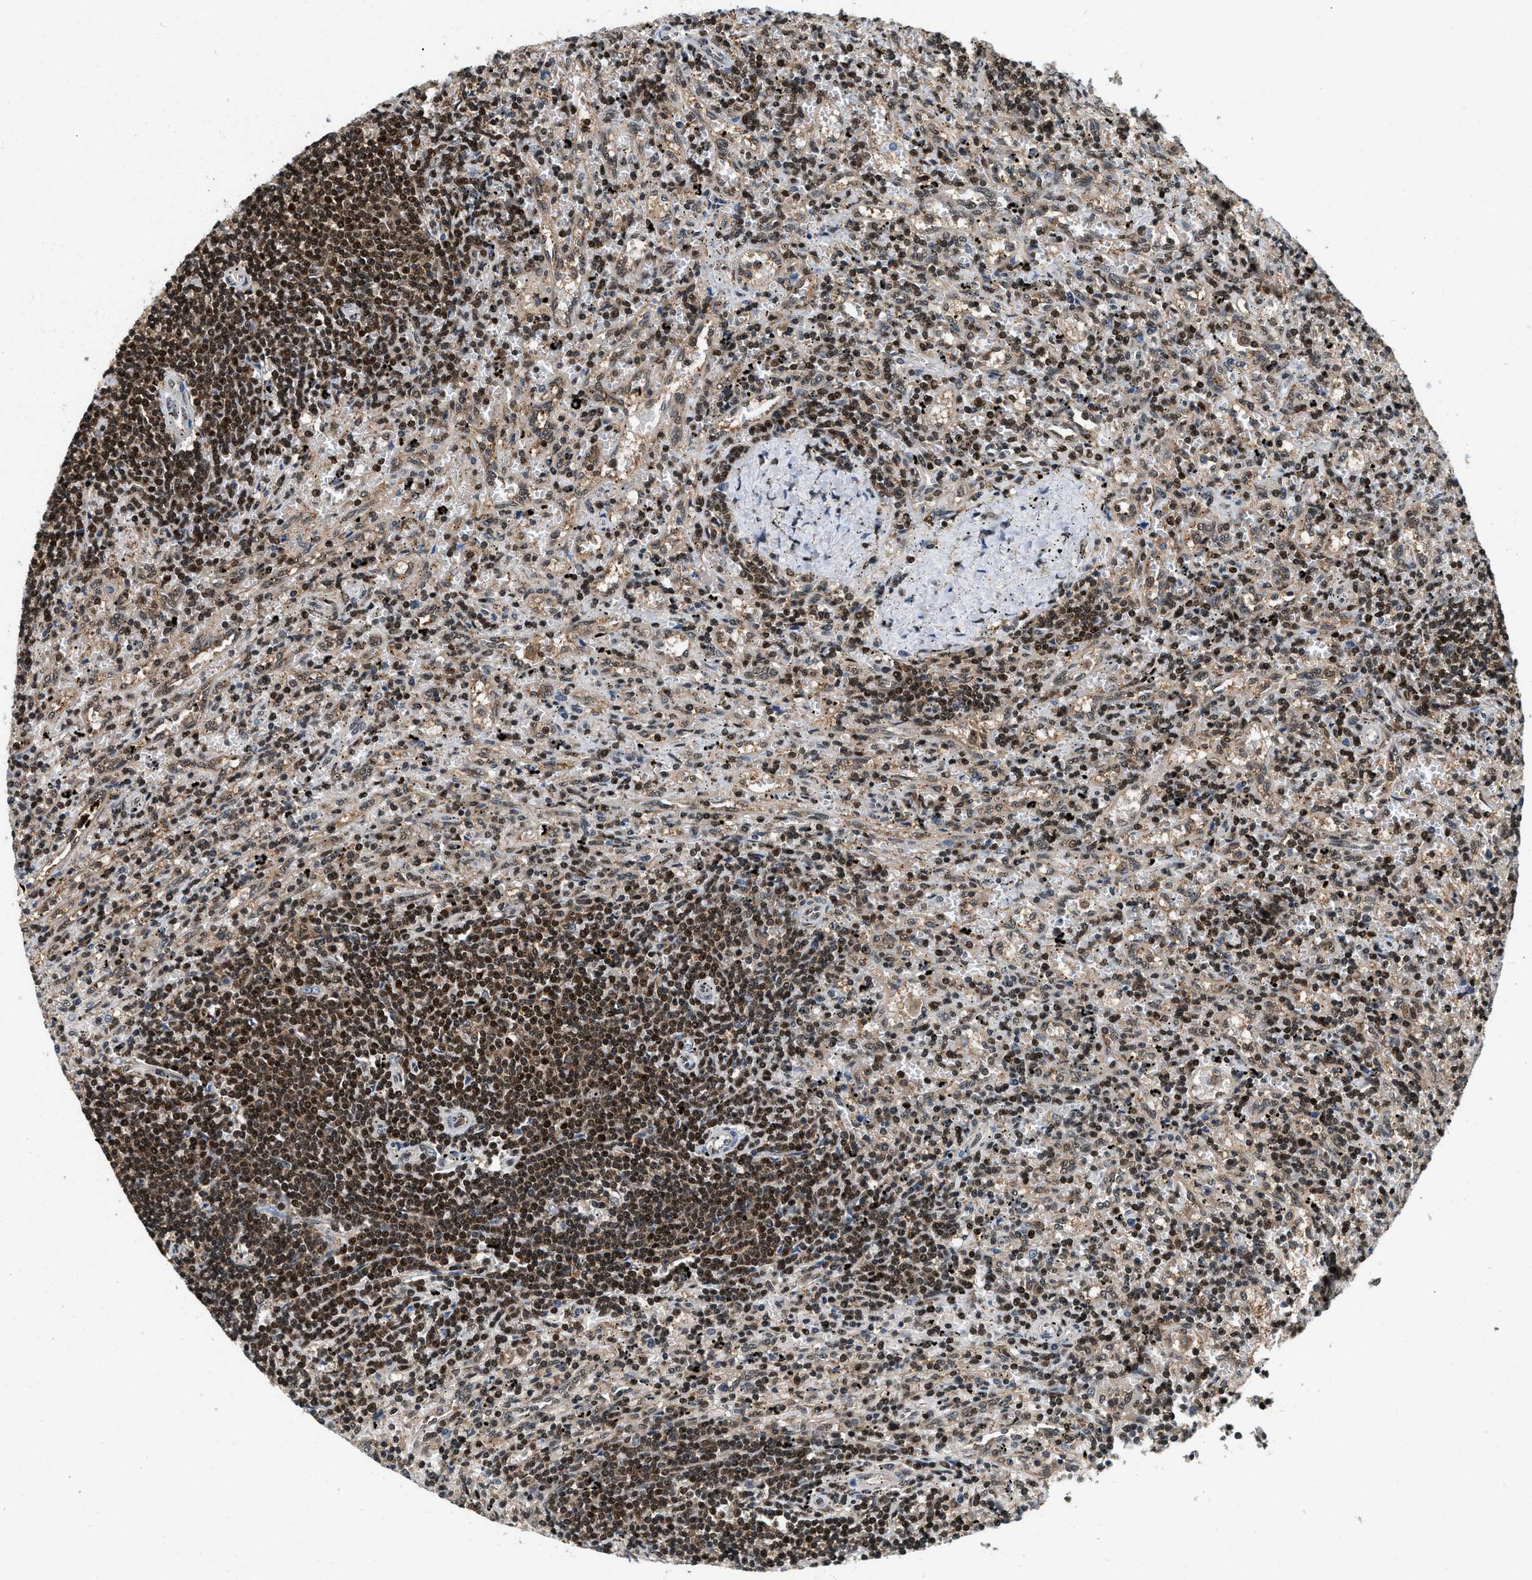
{"staining": {"intensity": "moderate", "quantity": "25%-75%", "location": "nuclear"}, "tissue": "lymphoma", "cell_type": "Tumor cells", "image_type": "cancer", "snomed": [{"axis": "morphology", "description": "Malignant lymphoma, non-Hodgkin's type, Low grade"}, {"axis": "topography", "description": "Spleen"}], "caption": "This image shows IHC staining of lymphoma, with medium moderate nuclear positivity in approximately 25%-75% of tumor cells.", "gene": "ATF7IP", "patient": {"sex": "male", "age": 76}}